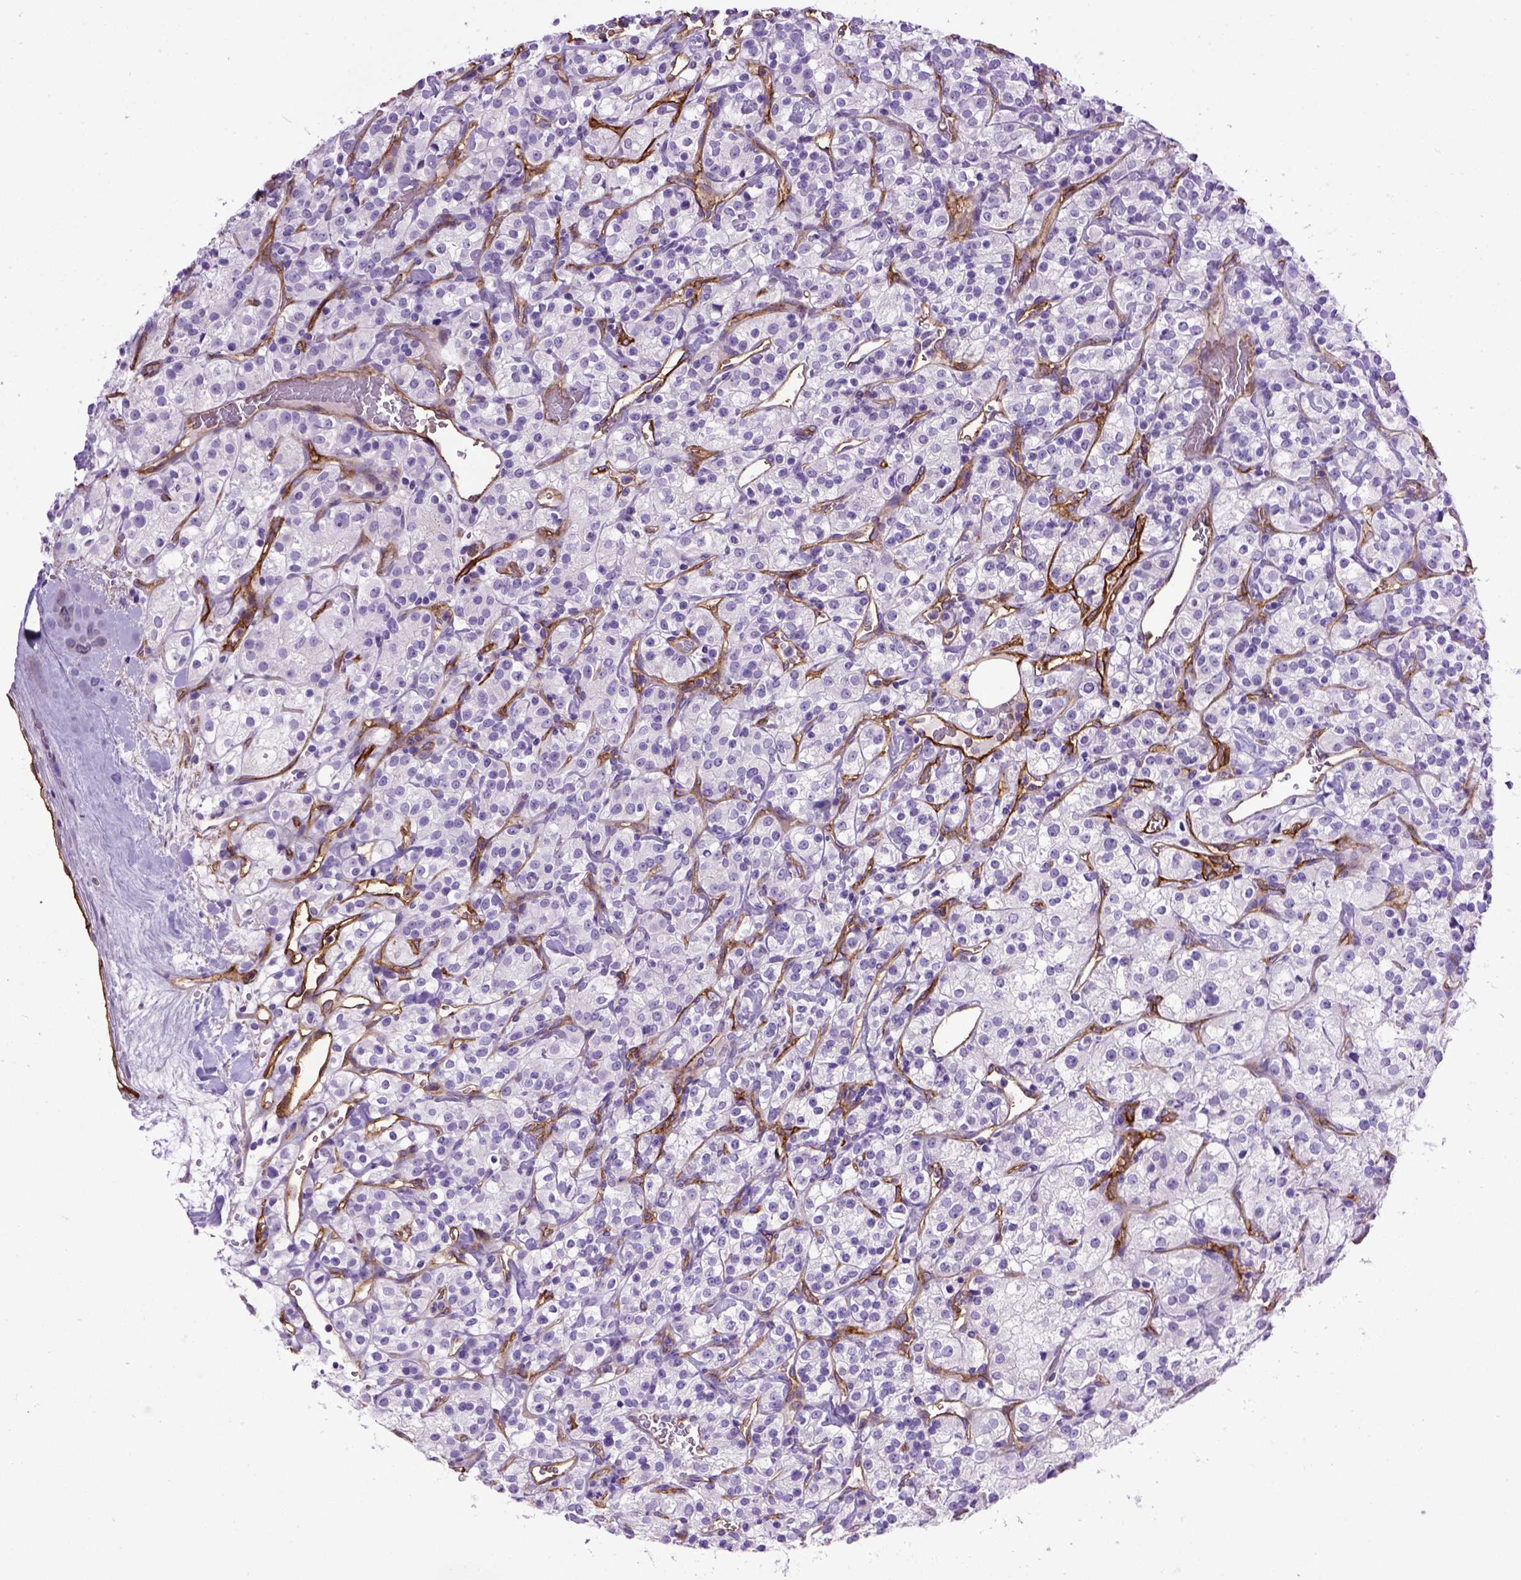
{"staining": {"intensity": "negative", "quantity": "none", "location": "none"}, "tissue": "renal cancer", "cell_type": "Tumor cells", "image_type": "cancer", "snomed": [{"axis": "morphology", "description": "Adenocarcinoma, NOS"}, {"axis": "topography", "description": "Kidney"}], "caption": "A high-resolution histopathology image shows IHC staining of renal adenocarcinoma, which demonstrates no significant positivity in tumor cells.", "gene": "ENG", "patient": {"sex": "male", "age": 77}}